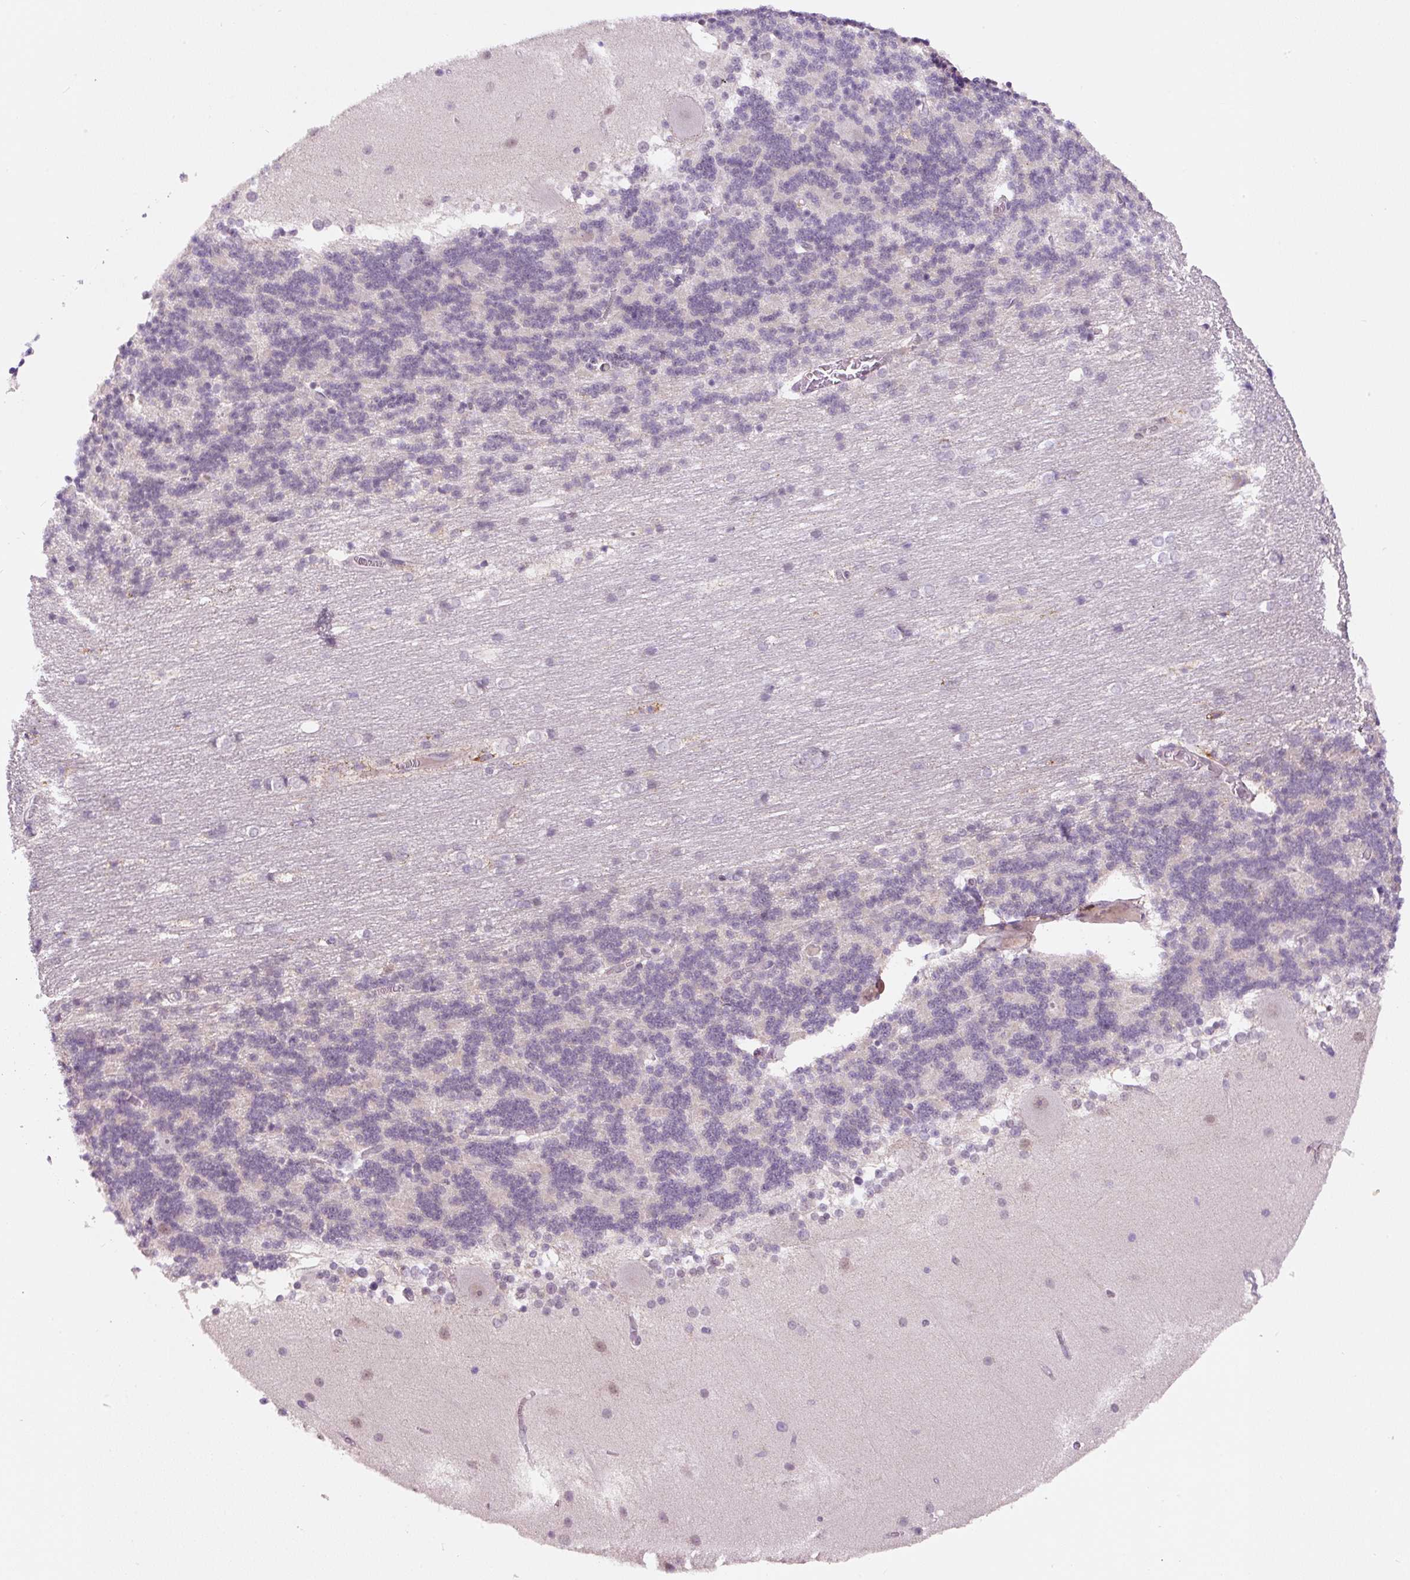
{"staining": {"intensity": "negative", "quantity": "none", "location": "none"}, "tissue": "cerebellum", "cell_type": "Cells in granular layer", "image_type": "normal", "snomed": [{"axis": "morphology", "description": "Normal tissue, NOS"}, {"axis": "topography", "description": "Cerebellum"}], "caption": "An immunohistochemistry micrograph of unremarkable cerebellum is shown. There is no staining in cells in granular layer of cerebellum.", "gene": "PCK2", "patient": {"sex": "female", "age": 54}}